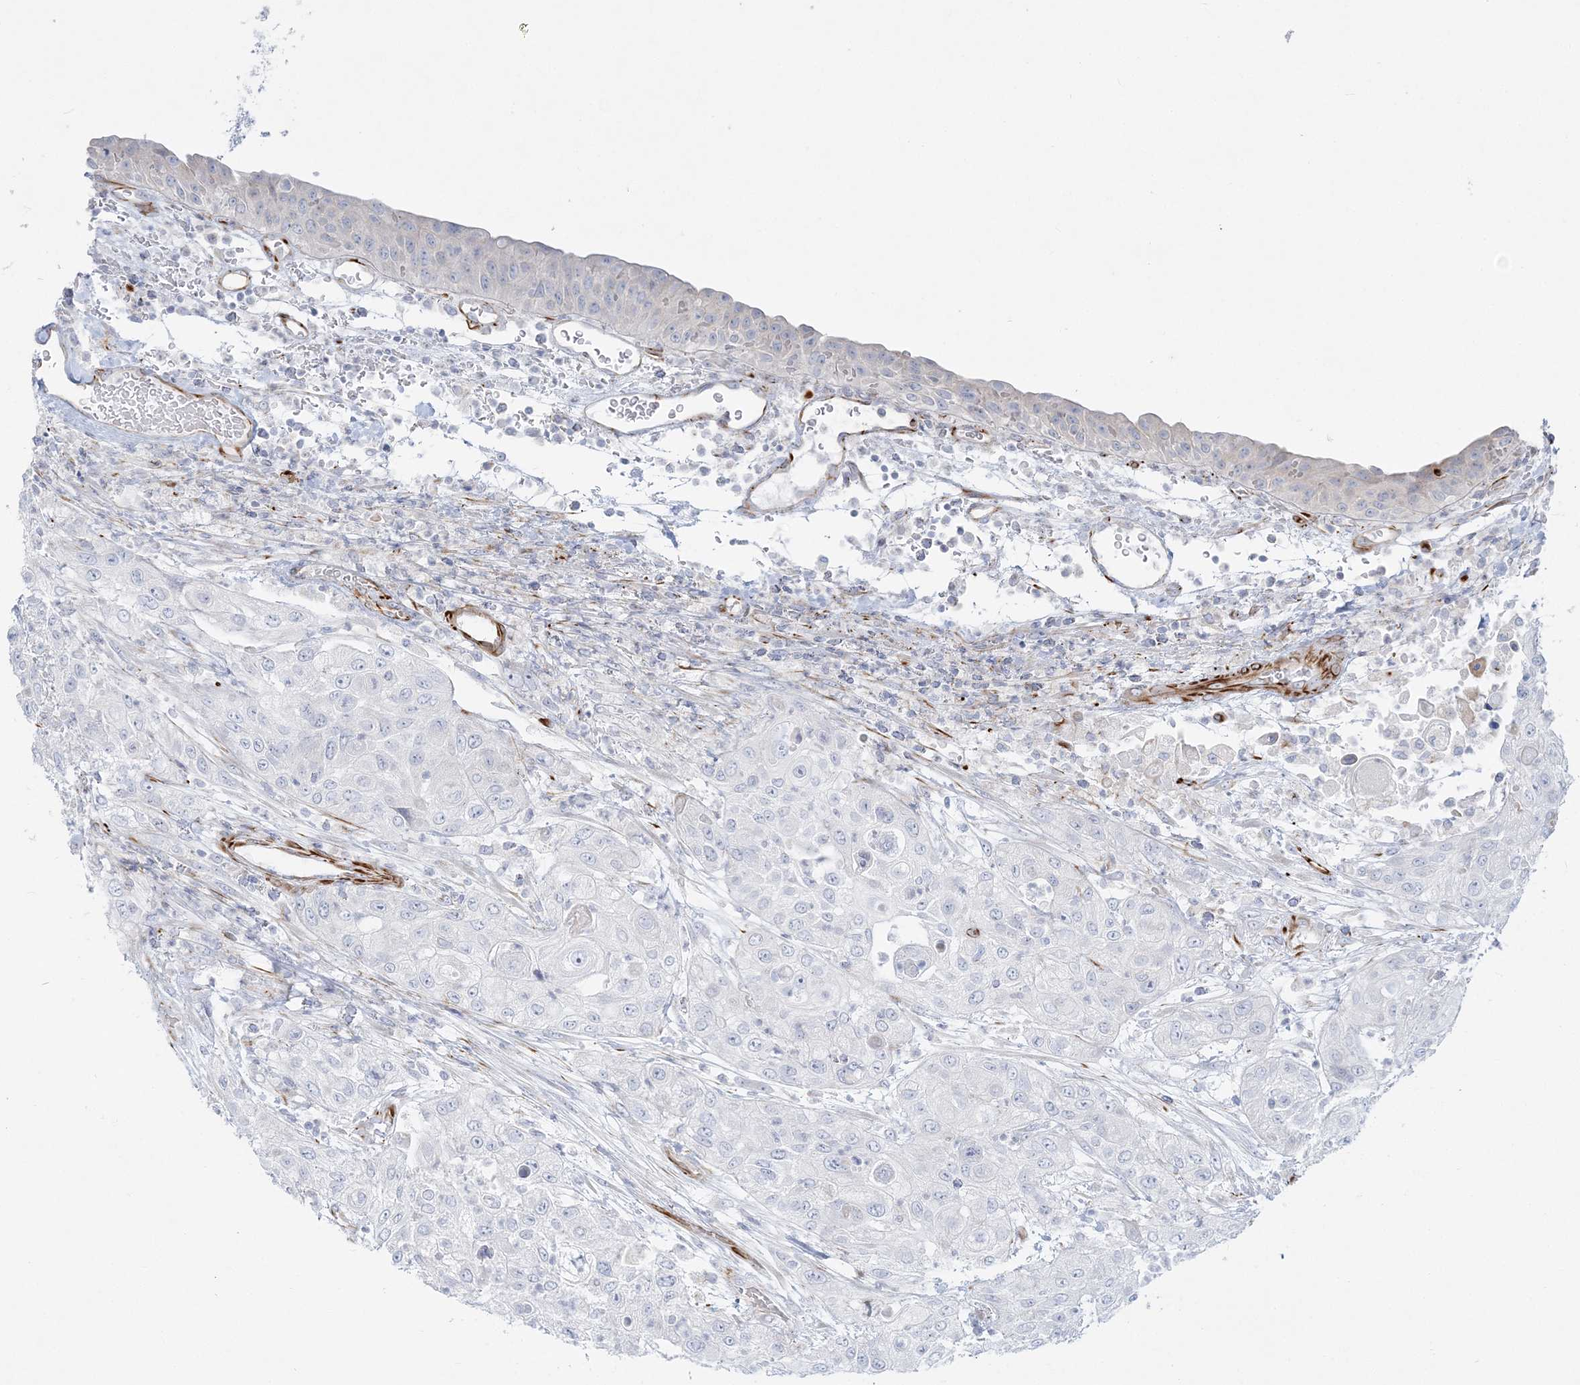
{"staining": {"intensity": "negative", "quantity": "none", "location": "none"}, "tissue": "urothelial cancer", "cell_type": "Tumor cells", "image_type": "cancer", "snomed": [{"axis": "morphology", "description": "Urothelial carcinoma, High grade"}, {"axis": "topography", "description": "Urinary bladder"}], "caption": "Tumor cells are negative for protein expression in human urothelial carcinoma (high-grade). The staining was performed using DAB to visualize the protein expression in brown, while the nuclei were stained in blue with hematoxylin (Magnification: 20x).", "gene": "PPIL6", "patient": {"sex": "female", "age": 79}}